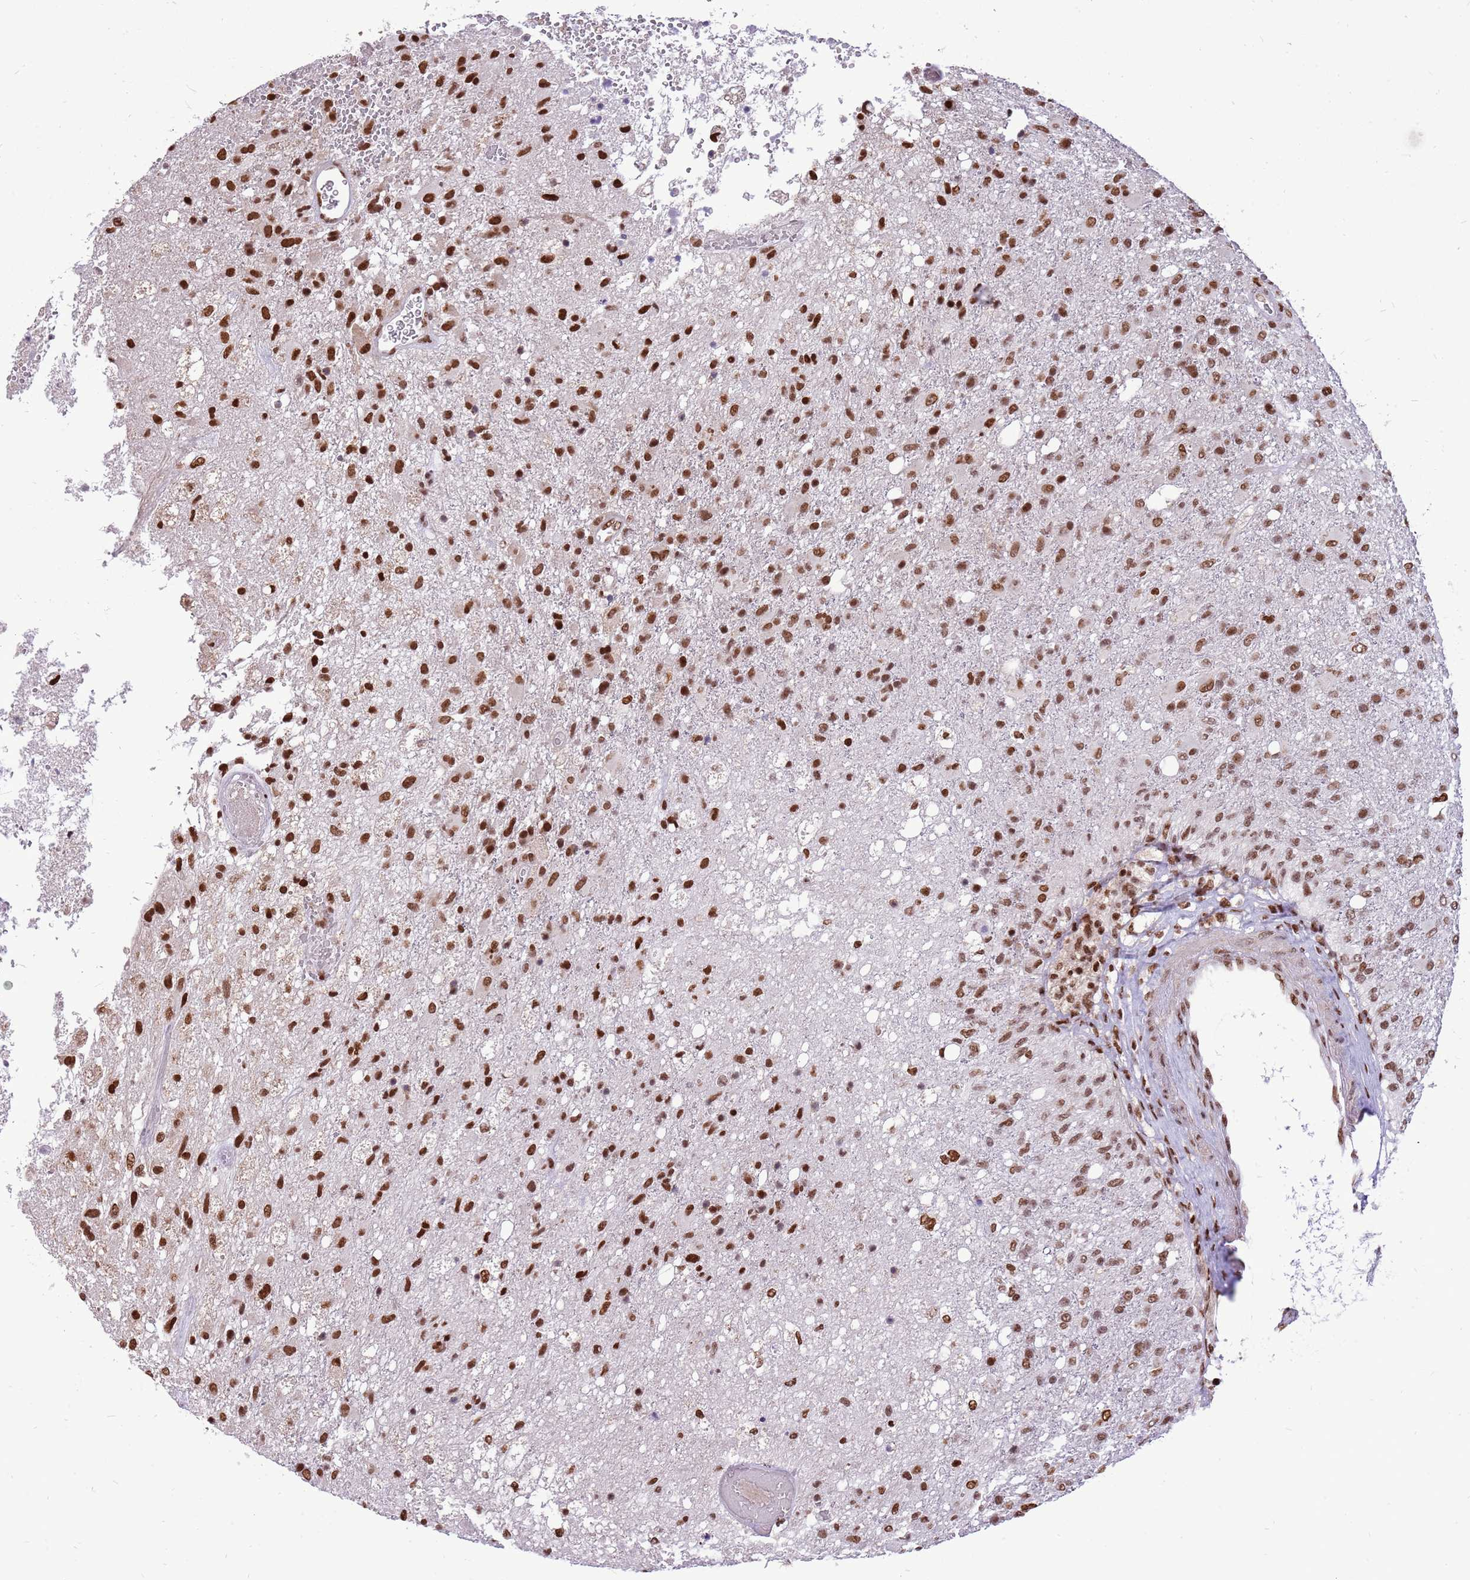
{"staining": {"intensity": "moderate", "quantity": ">75%", "location": "nuclear"}, "tissue": "glioma", "cell_type": "Tumor cells", "image_type": "cancer", "snomed": [{"axis": "morphology", "description": "Glioma, malignant, High grade"}, {"axis": "topography", "description": "Brain"}], "caption": "A micrograph of malignant high-grade glioma stained for a protein exhibits moderate nuclear brown staining in tumor cells.", "gene": "WASHC4", "patient": {"sex": "female", "age": 74}}